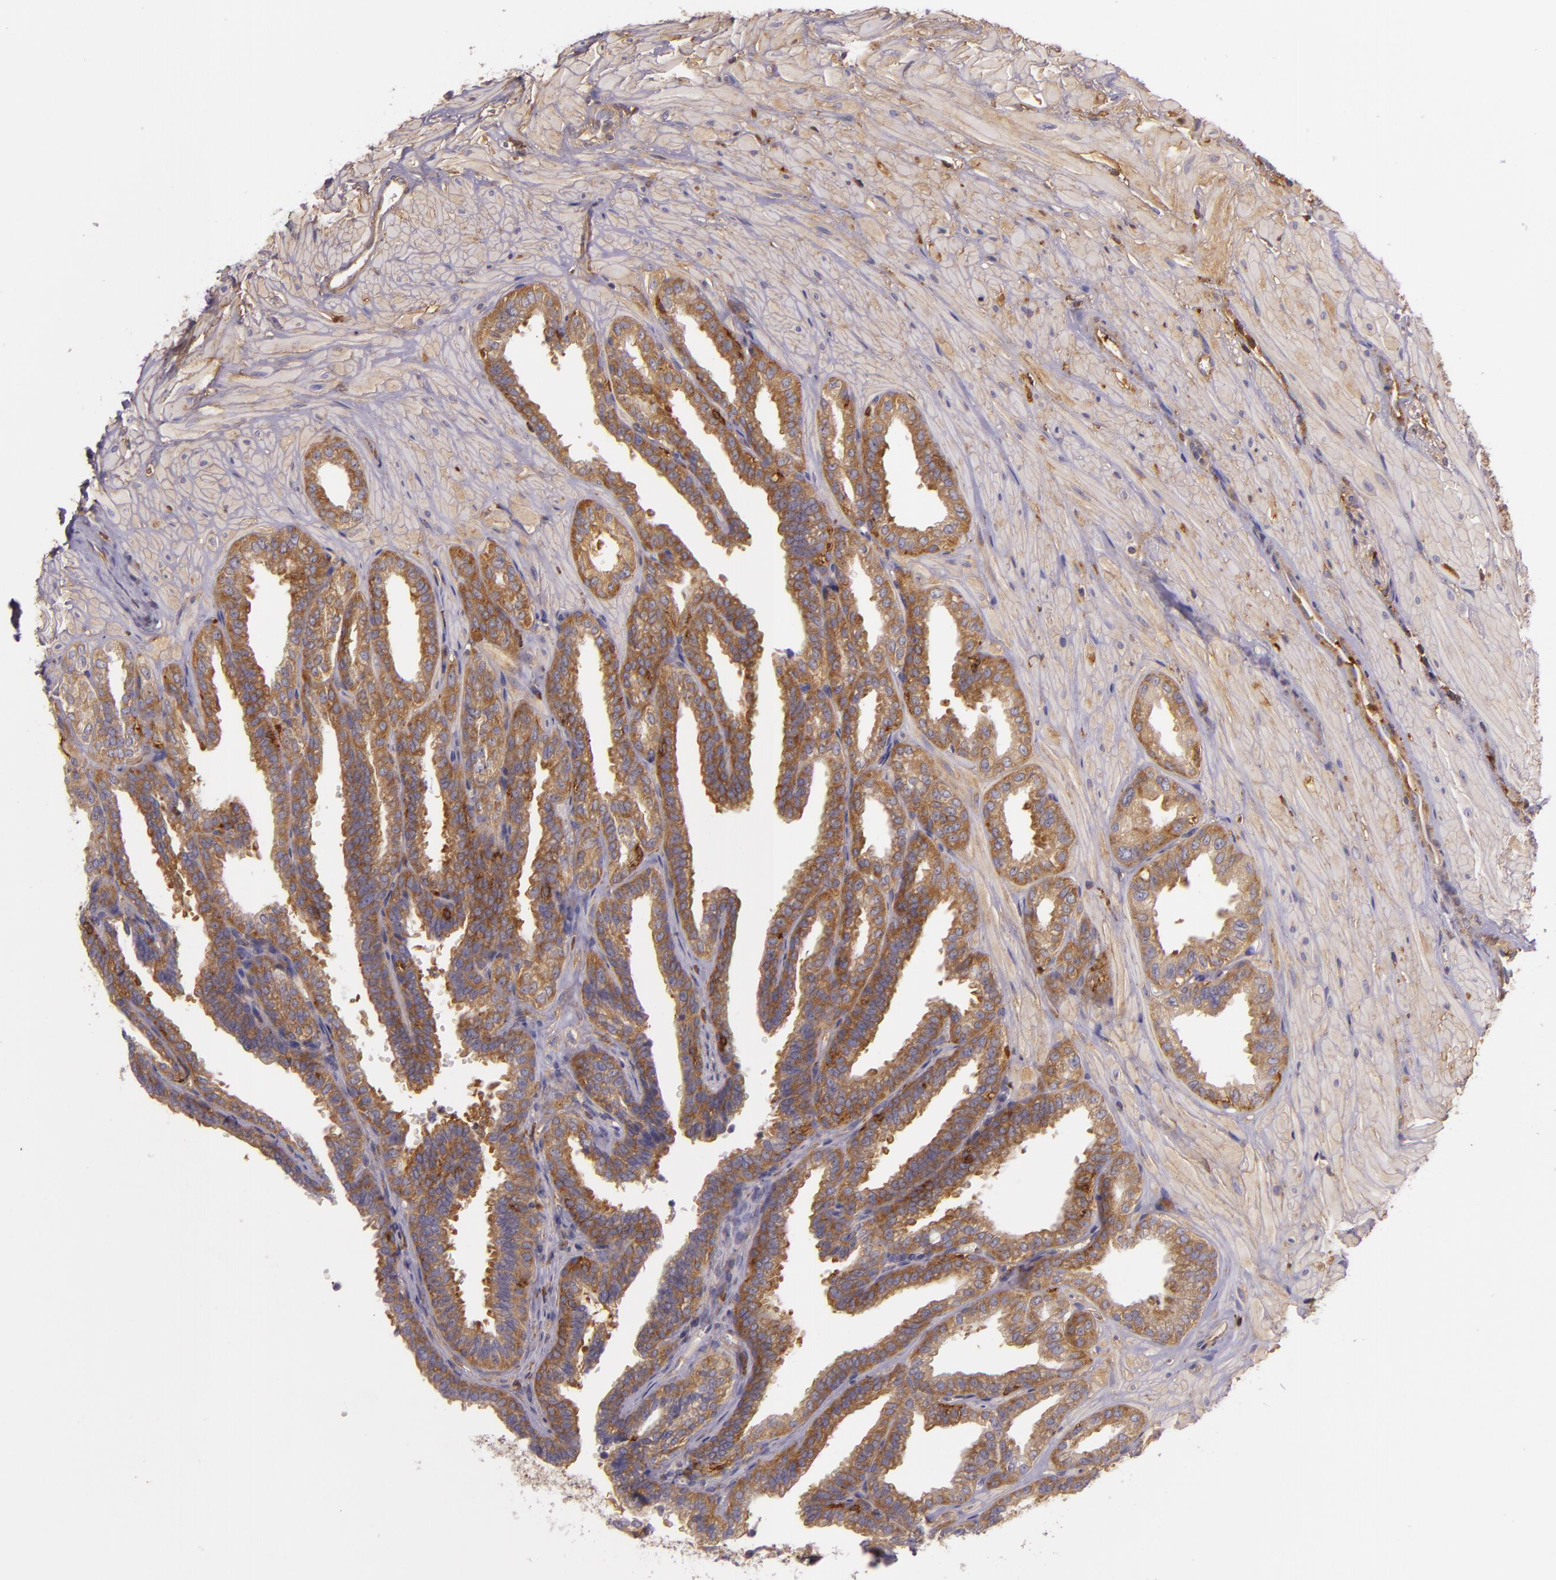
{"staining": {"intensity": "moderate", "quantity": ">75%", "location": "cytoplasmic/membranous"}, "tissue": "seminal vesicle", "cell_type": "Glandular cells", "image_type": "normal", "snomed": [{"axis": "morphology", "description": "Normal tissue, NOS"}, {"axis": "topography", "description": "Seminal veicle"}], "caption": "A photomicrograph showing moderate cytoplasmic/membranous expression in about >75% of glandular cells in unremarkable seminal vesicle, as visualized by brown immunohistochemical staining.", "gene": "TLN1", "patient": {"sex": "male", "age": 26}}